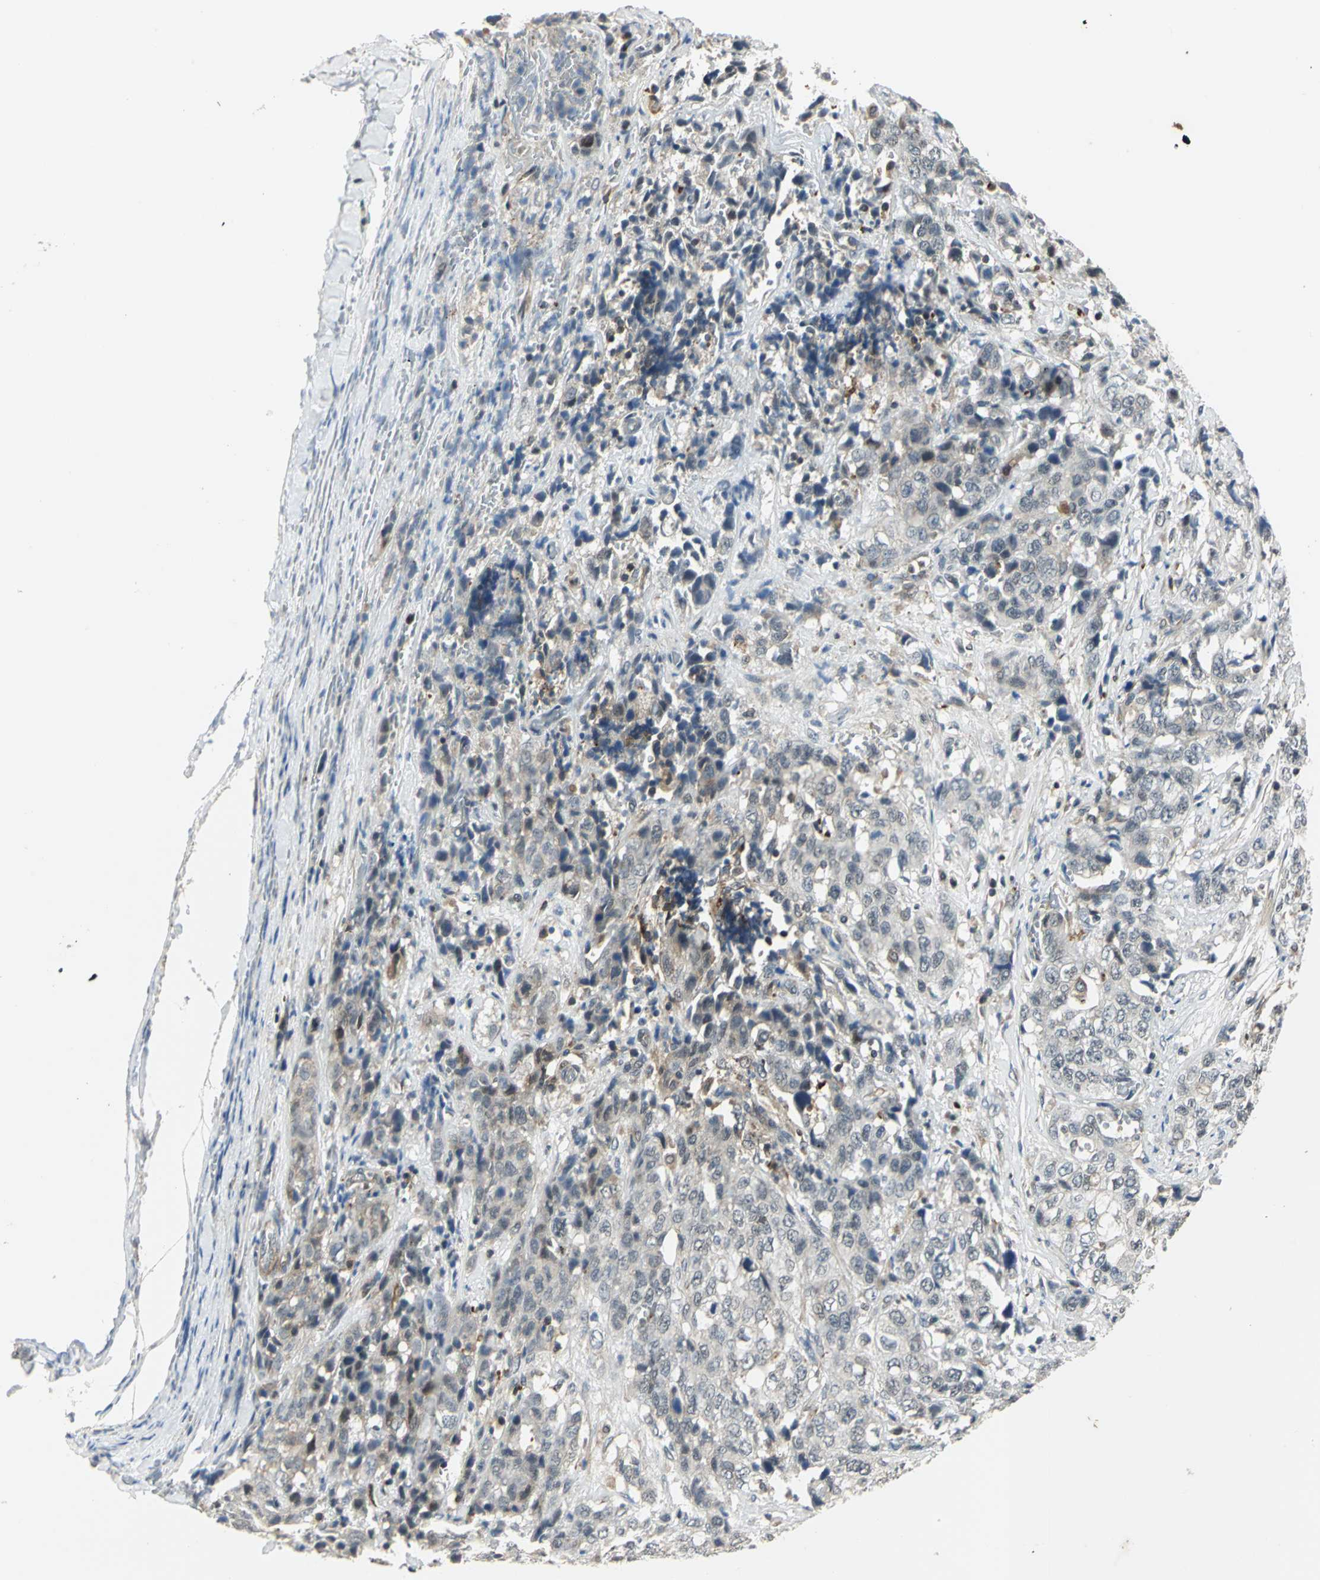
{"staining": {"intensity": "weak", "quantity": "25%-75%", "location": "cytoplasmic/membranous"}, "tissue": "stomach cancer", "cell_type": "Tumor cells", "image_type": "cancer", "snomed": [{"axis": "morphology", "description": "Adenocarcinoma, NOS"}, {"axis": "topography", "description": "Stomach"}], "caption": "A high-resolution image shows immunohistochemistry staining of adenocarcinoma (stomach), which reveals weak cytoplasmic/membranous expression in approximately 25%-75% of tumor cells. (IHC, brightfield microscopy, high magnification).", "gene": "PLAGL2", "patient": {"sex": "male", "age": 48}}